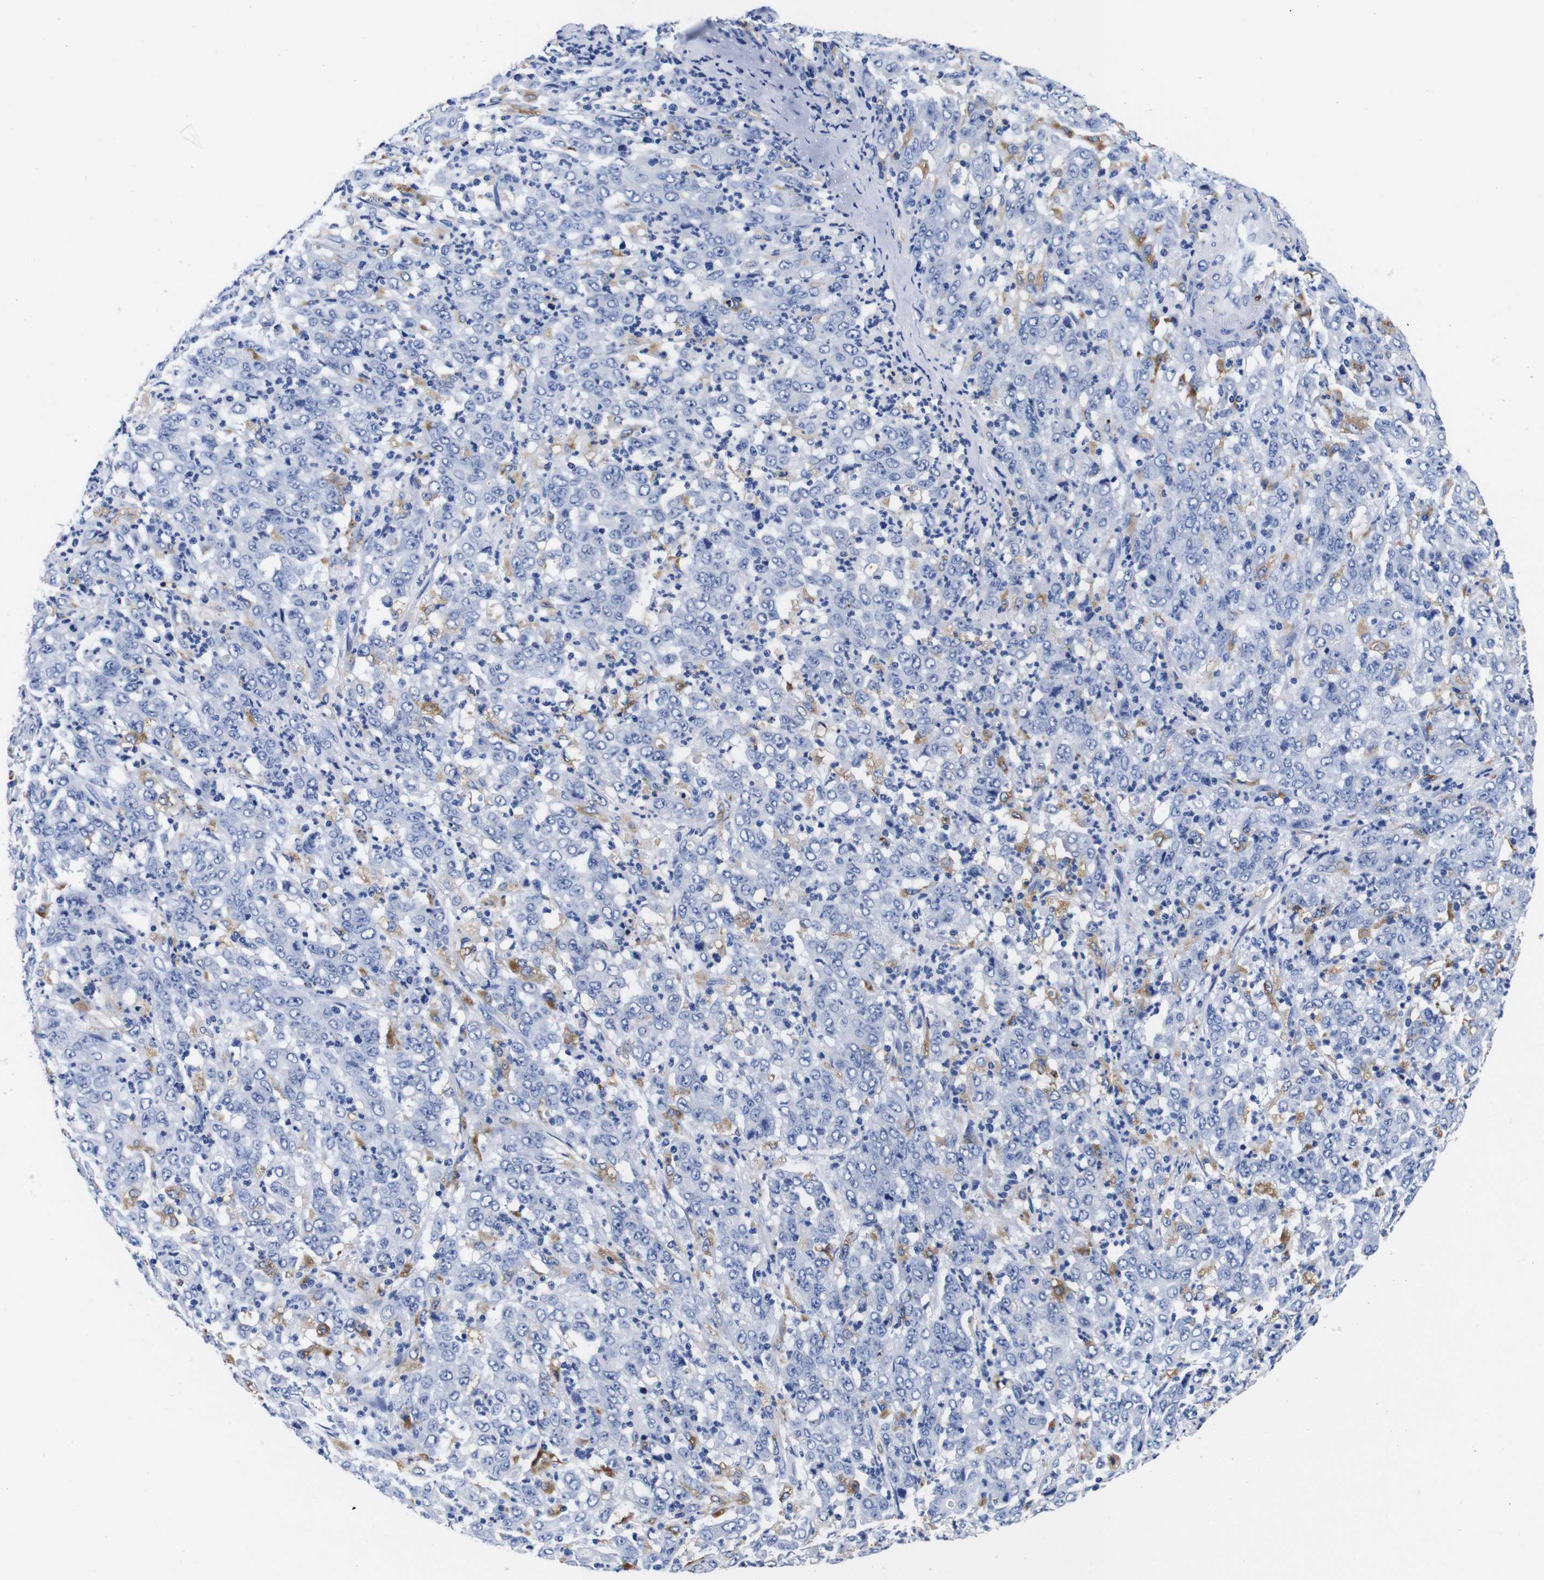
{"staining": {"intensity": "negative", "quantity": "none", "location": "none"}, "tissue": "stomach cancer", "cell_type": "Tumor cells", "image_type": "cancer", "snomed": [{"axis": "morphology", "description": "Adenocarcinoma, NOS"}, {"axis": "topography", "description": "Stomach, lower"}], "caption": "Photomicrograph shows no significant protein positivity in tumor cells of stomach cancer. Nuclei are stained in blue.", "gene": "HLA-DMB", "patient": {"sex": "female", "age": 71}}